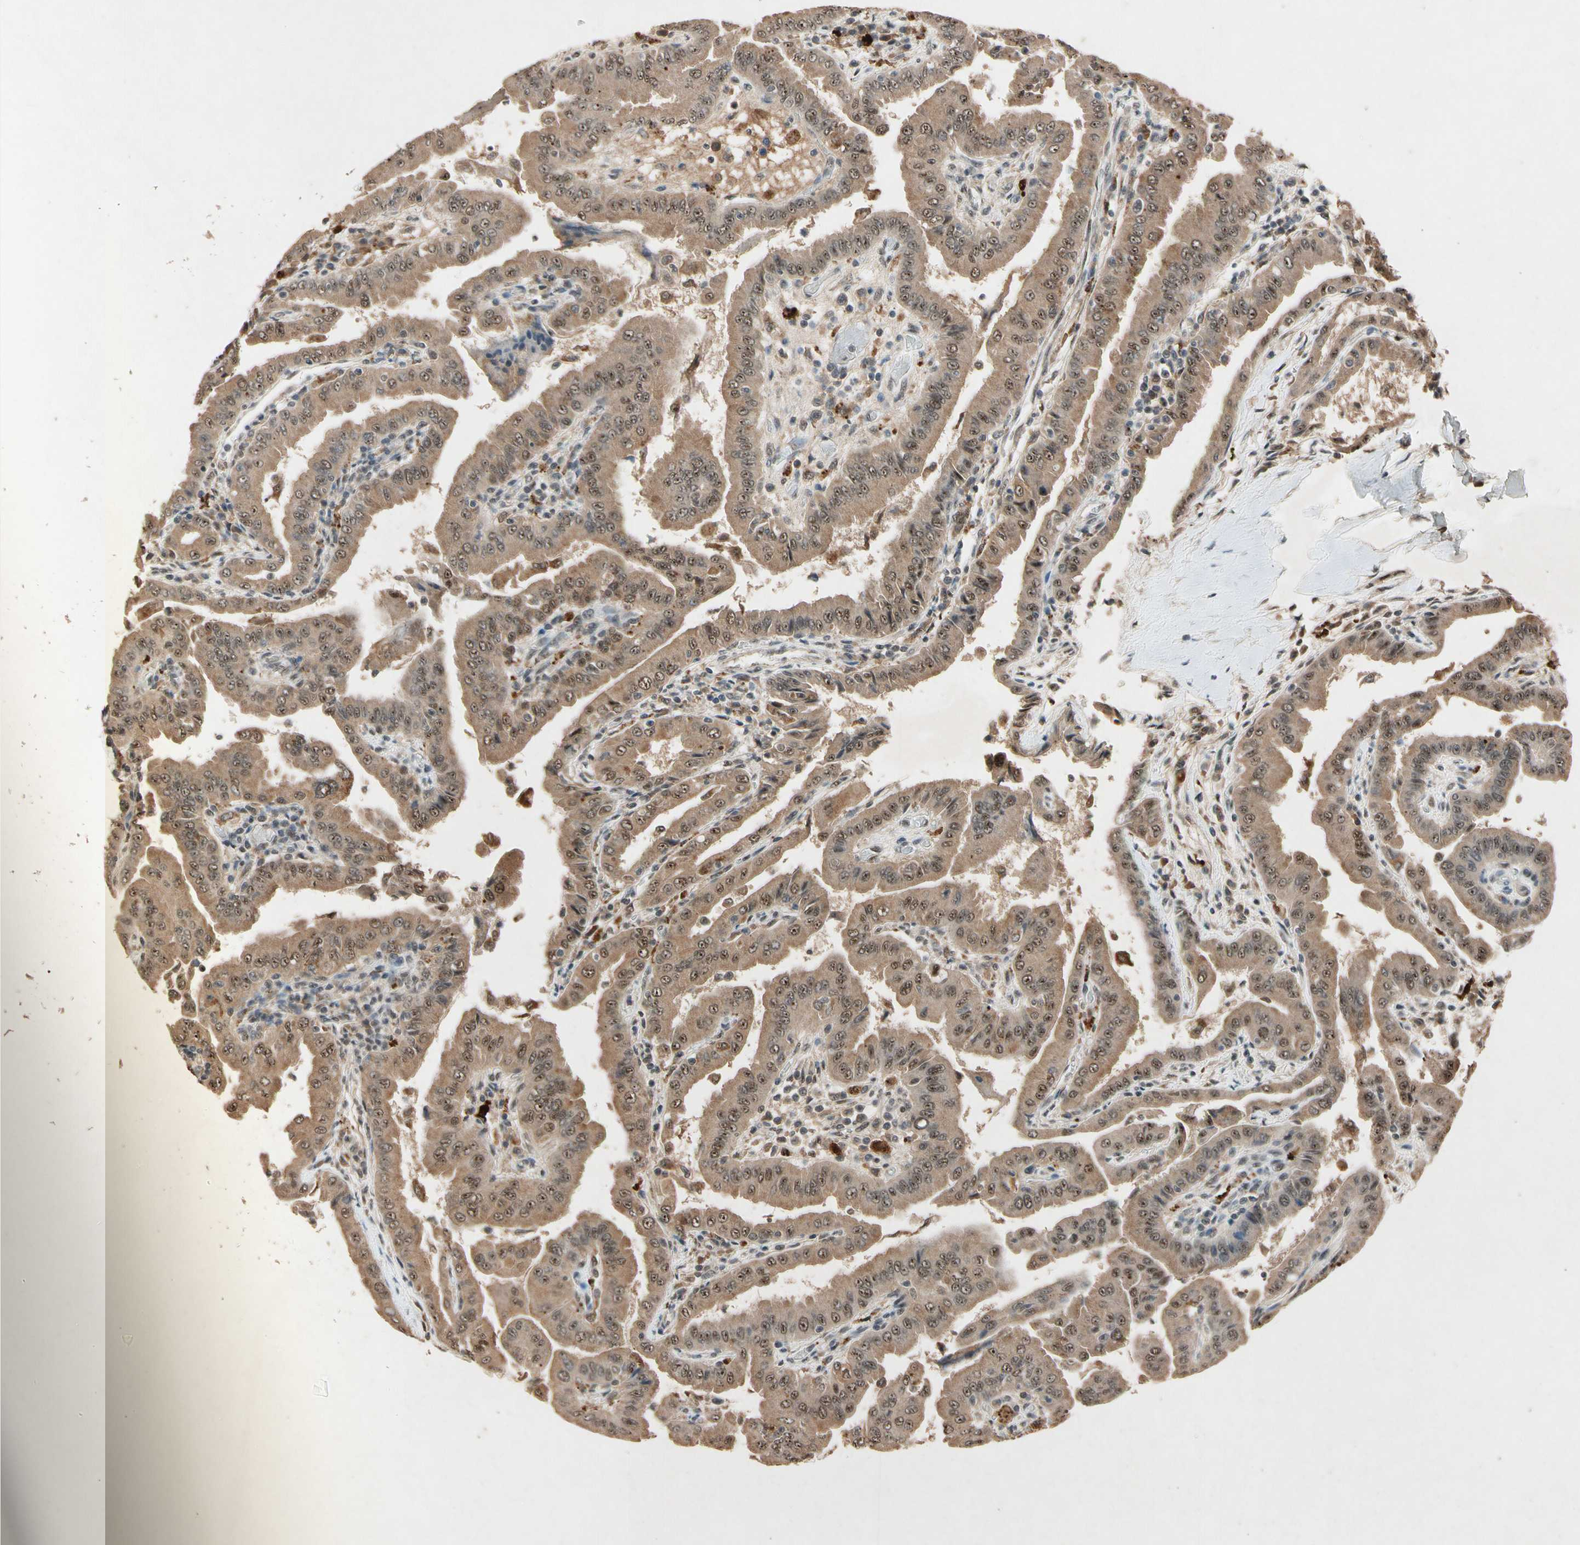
{"staining": {"intensity": "moderate", "quantity": ">75%", "location": "cytoplasmic/membranous,nuclear"}, "tissue": "thyroid cancer", "cell_type": "Tumor cells", "image_type": "cancer", "snomed": [{"axis": "morphology", "description": "Papillary adenocarcinoma, NOS"}, {"axis": "topography", "description": "Thyroid gland"}], "caption": "Immunohistochemistry photomicrograph of human thyroid cancer (papillary adenocarcinoma) stained for a protein (brown), which displays medium levels of moderate cytoplasmic/membranous and nuclear staining in approximately >75% of tumor cells.", "gene": "PML", "patient": {"sex": "male", "age": 33}}